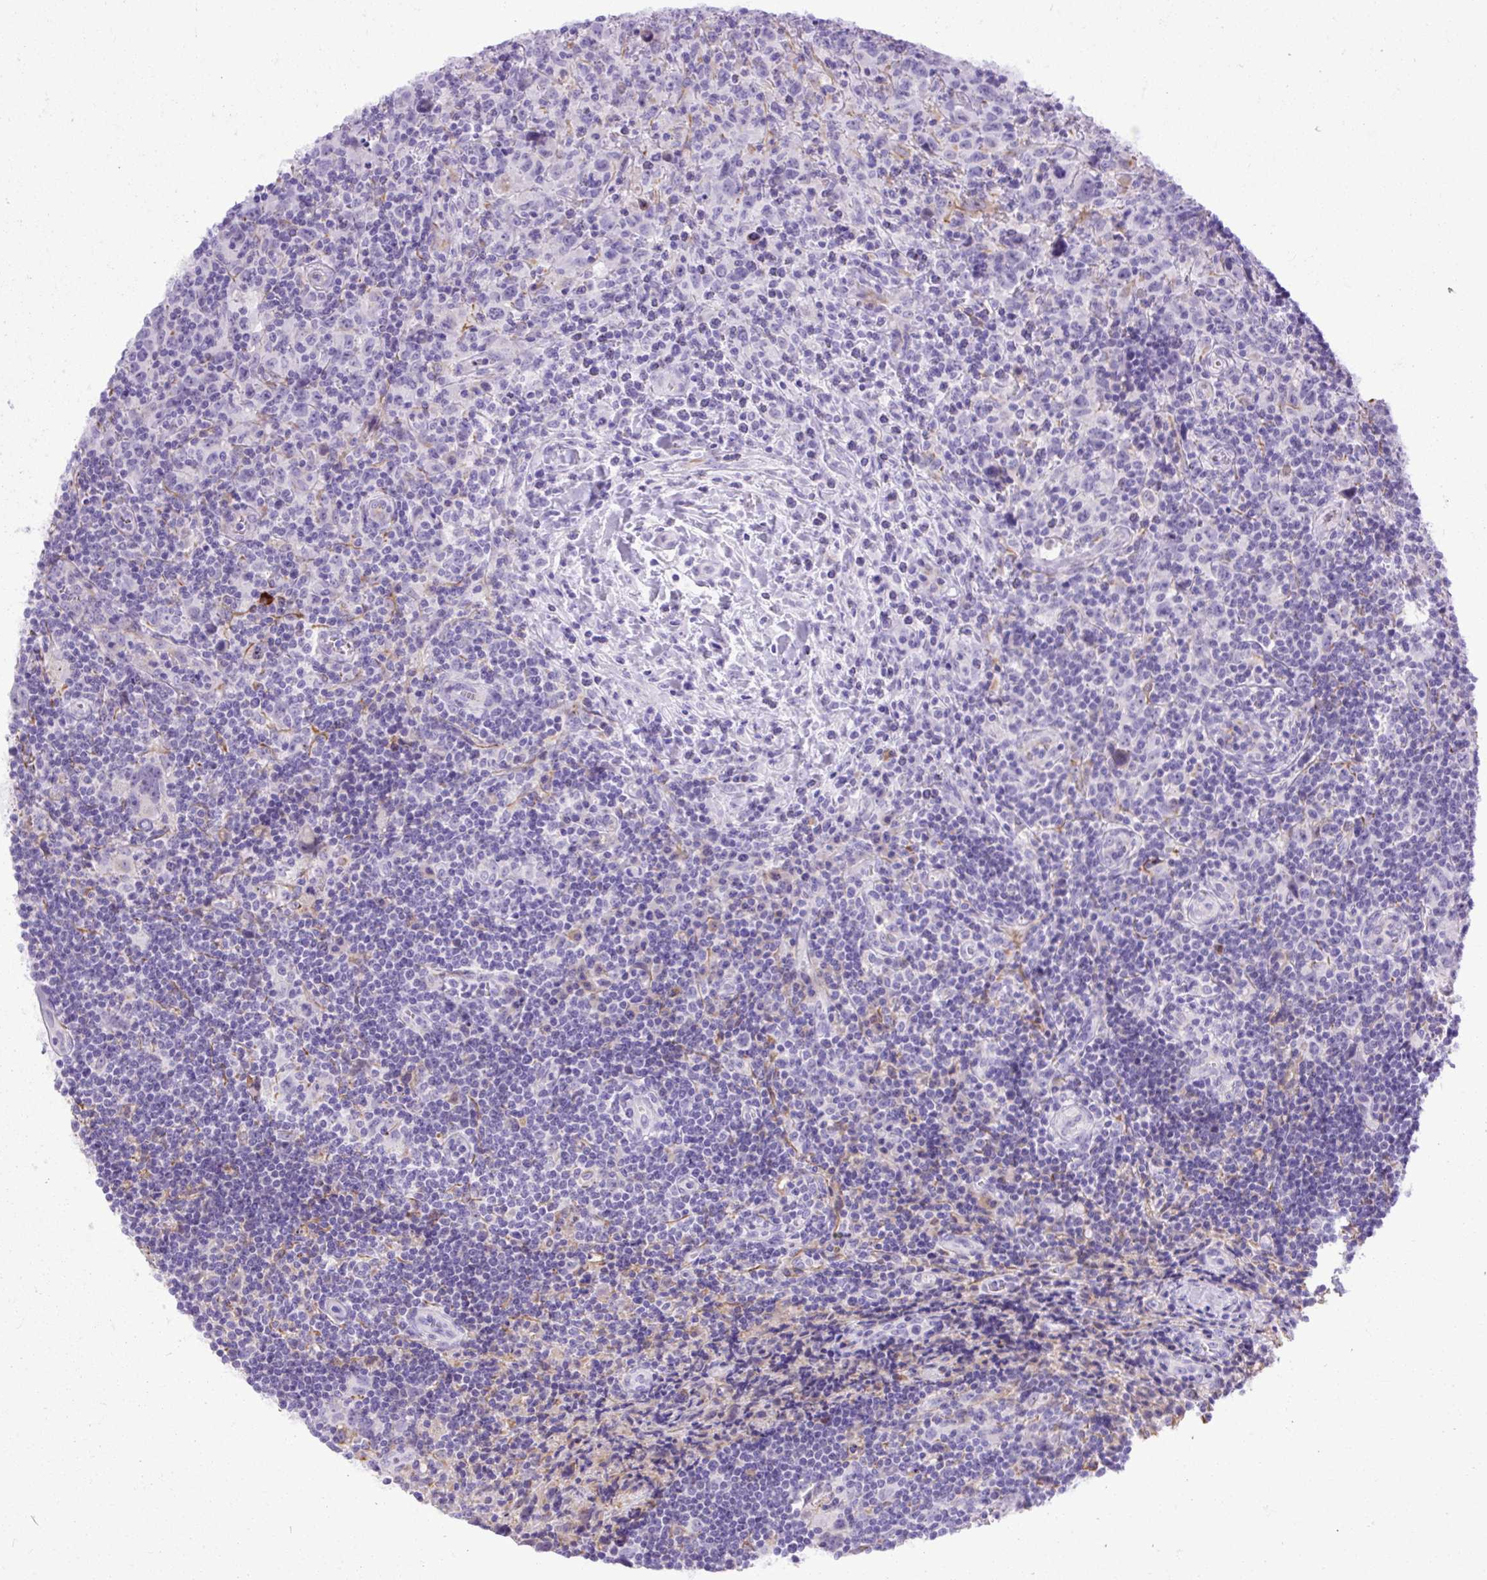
{"staining": {"intensity": "negative", "quantity": "none", "location": "none"}, "tissue": "lymphoma", "cell_type": "Tumor cells", "image_type": "cancer", "snomed": [{"axis": "morphology", "description": "Hodgkin's disease, NOS"}, {"axis": "topography", "description": "Lymph node"}], "caption": "An image of human Hodgkin's disease is negative for staining in tumor cells.", "gene": "SPTBN5", "patient": {"sex": "female", "age": 18}}